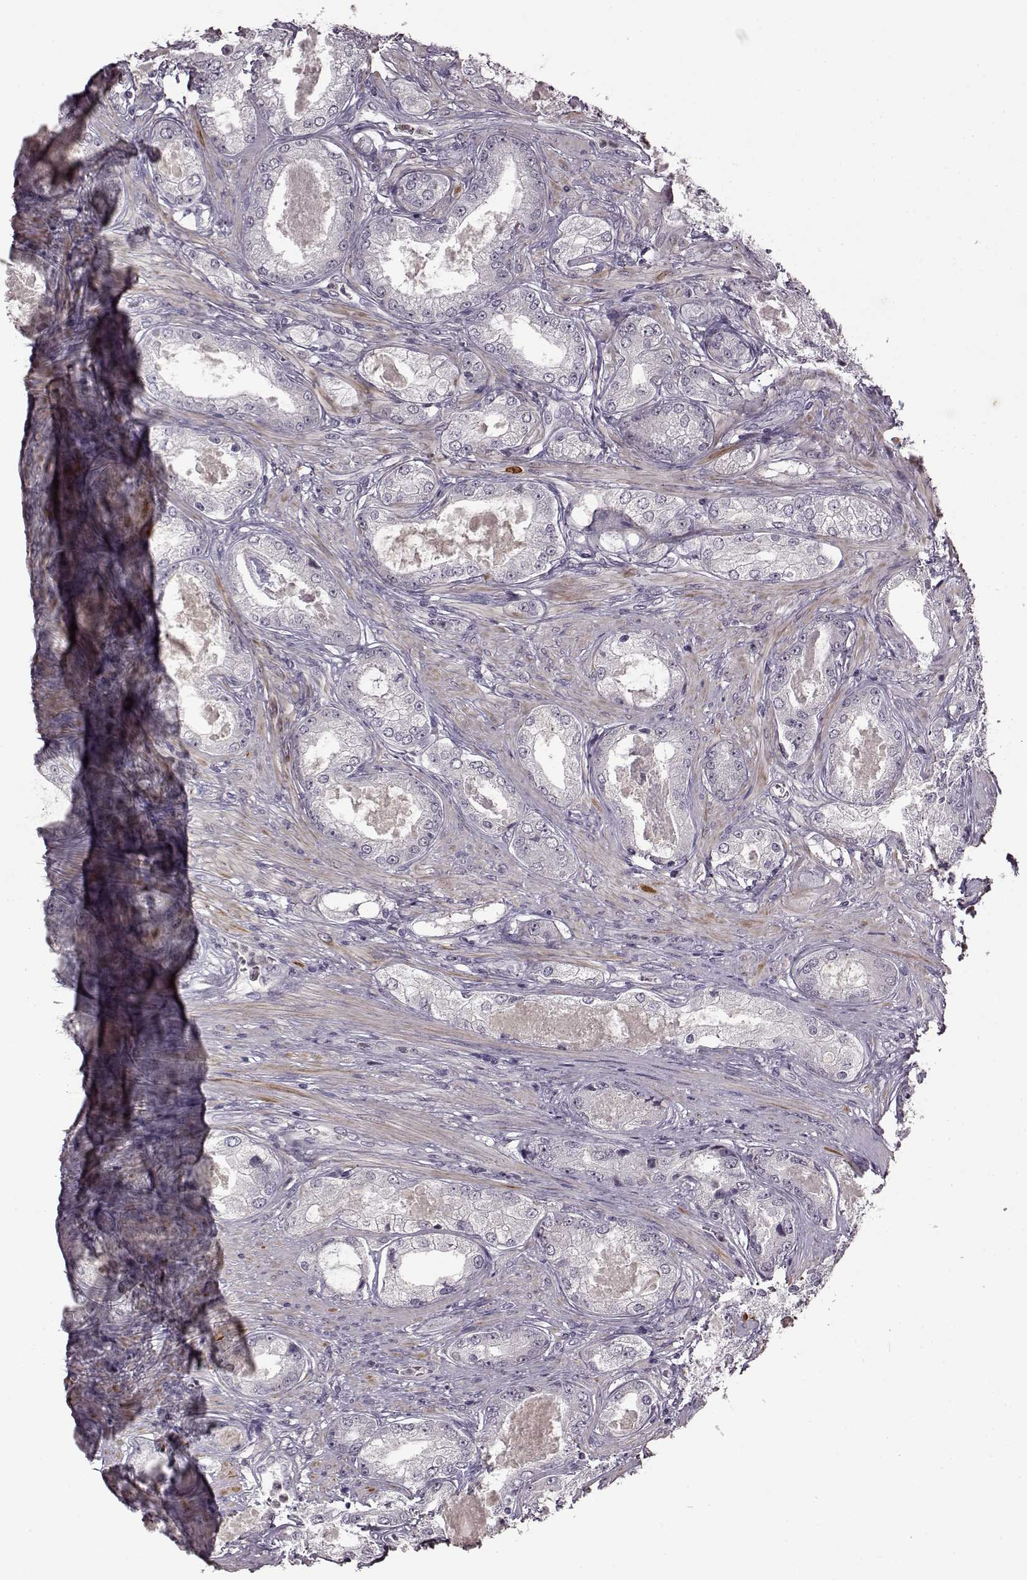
{"staining": {"intensity": "negative", "quantity": "none", "location": "none"}, "tissue": "prostate cancer", "cell_type": "Tumor cells", "image_type": "cancer", "snomed": [{"axis": "morphology", "description": "Adenocarcinoma, Low grade"}, {"axis": "topography", "description": "Prostate"}], "caption": "Protein analysis of adenocarcinoma (low-grade) (prostate) demonstrates no significant staining in tumor cells.", "gene": "CNGA3", "patient": {"sex": "male", "age": 68}}